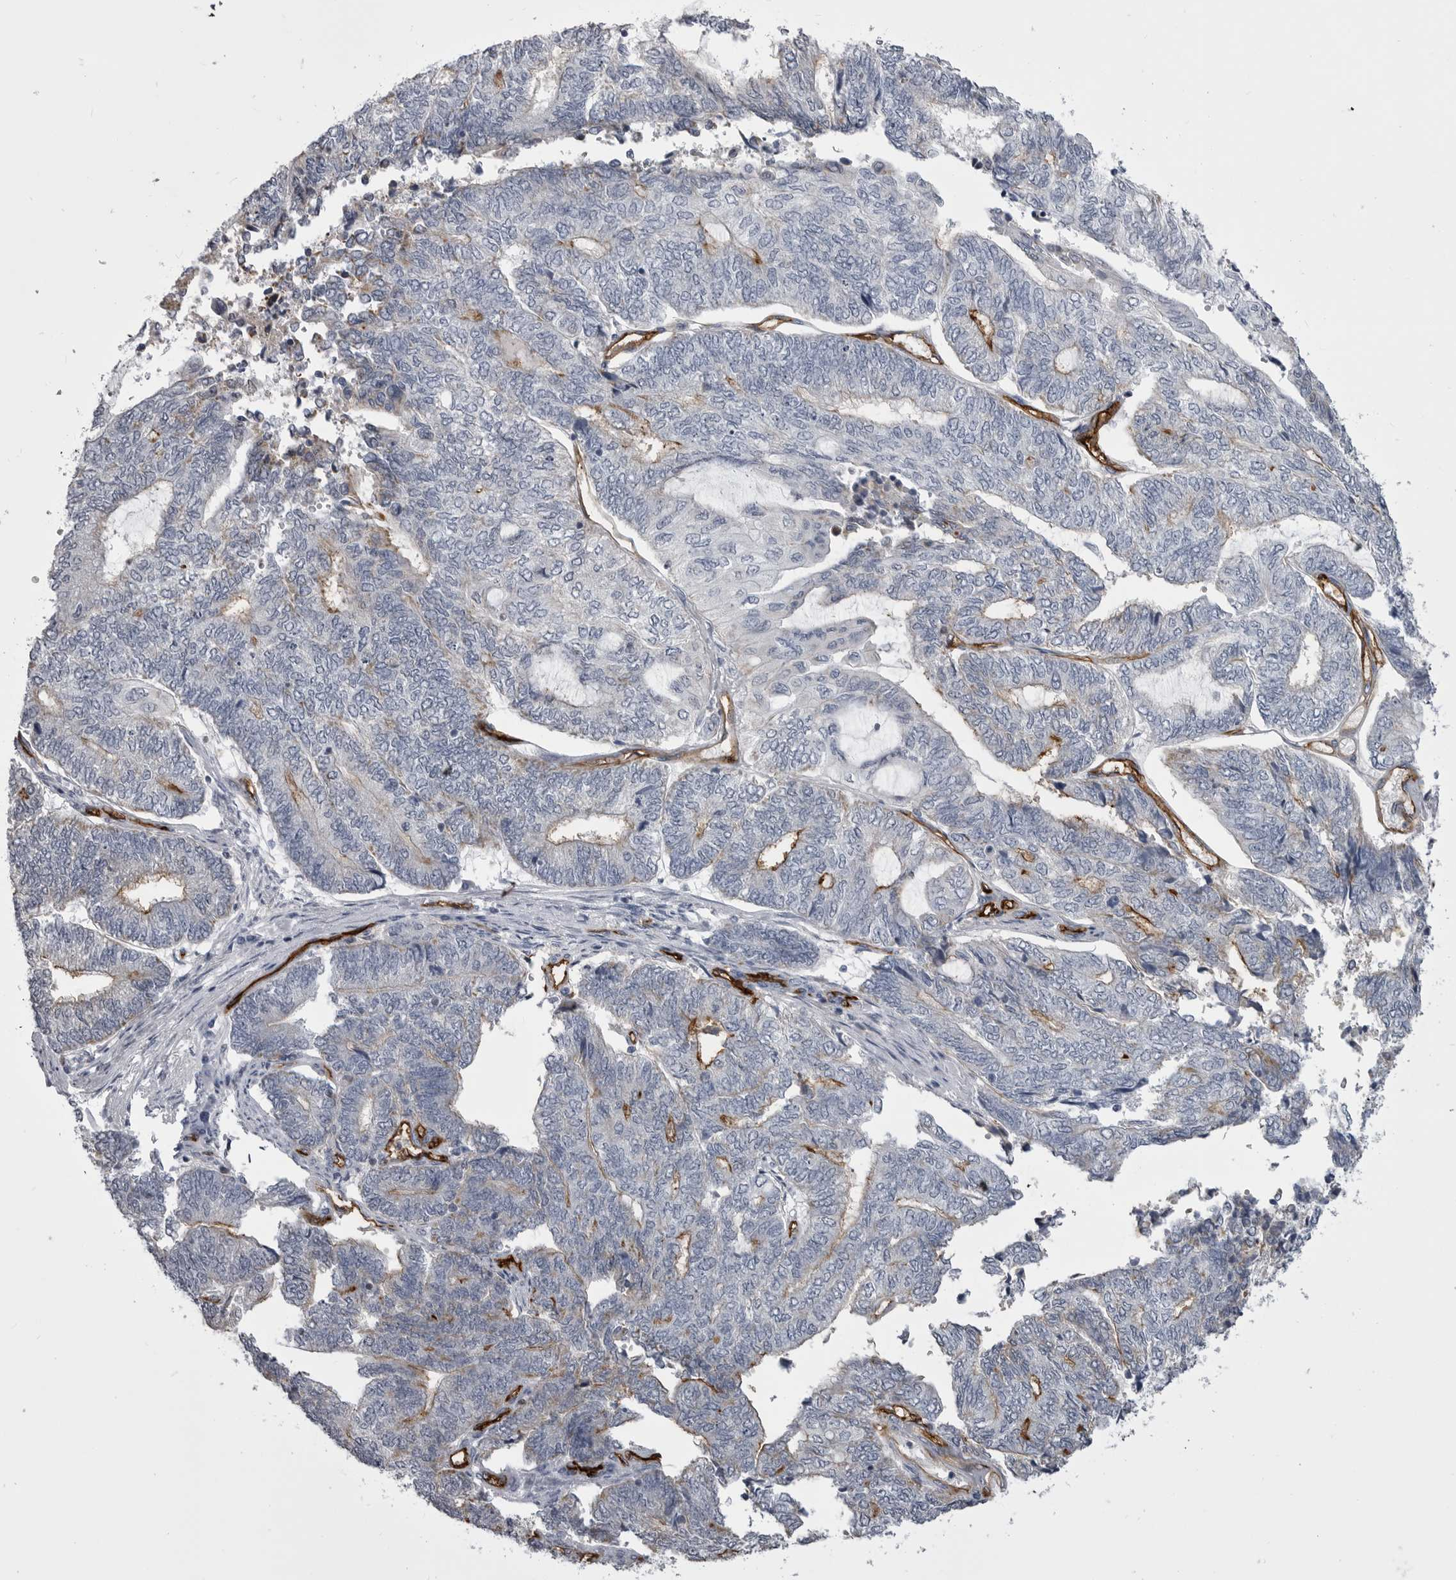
{"staining": {"intensity": "moderate", "quantity": "<25%", "location": "cytoplasmic/membranous"}, "tissue": "endometrial cancer", "cell_type": "Tumor cells", "image_type": "cancer", "snomed": [{"axis": "morphology", "description": "Adenocarcinoma, NOS"}, {"axis": "topography", "description": "Uterus"}, {"axis": "topography", "description": "Endometrium"}], "caption": "Protein staining shows moderate cytoplasmic/membranous positivity in approximately <25% of tumor cells in endometrial adenocarcinoma.", "gene": "OPLAH", "patient": {"sex": "female", "age": 70}}